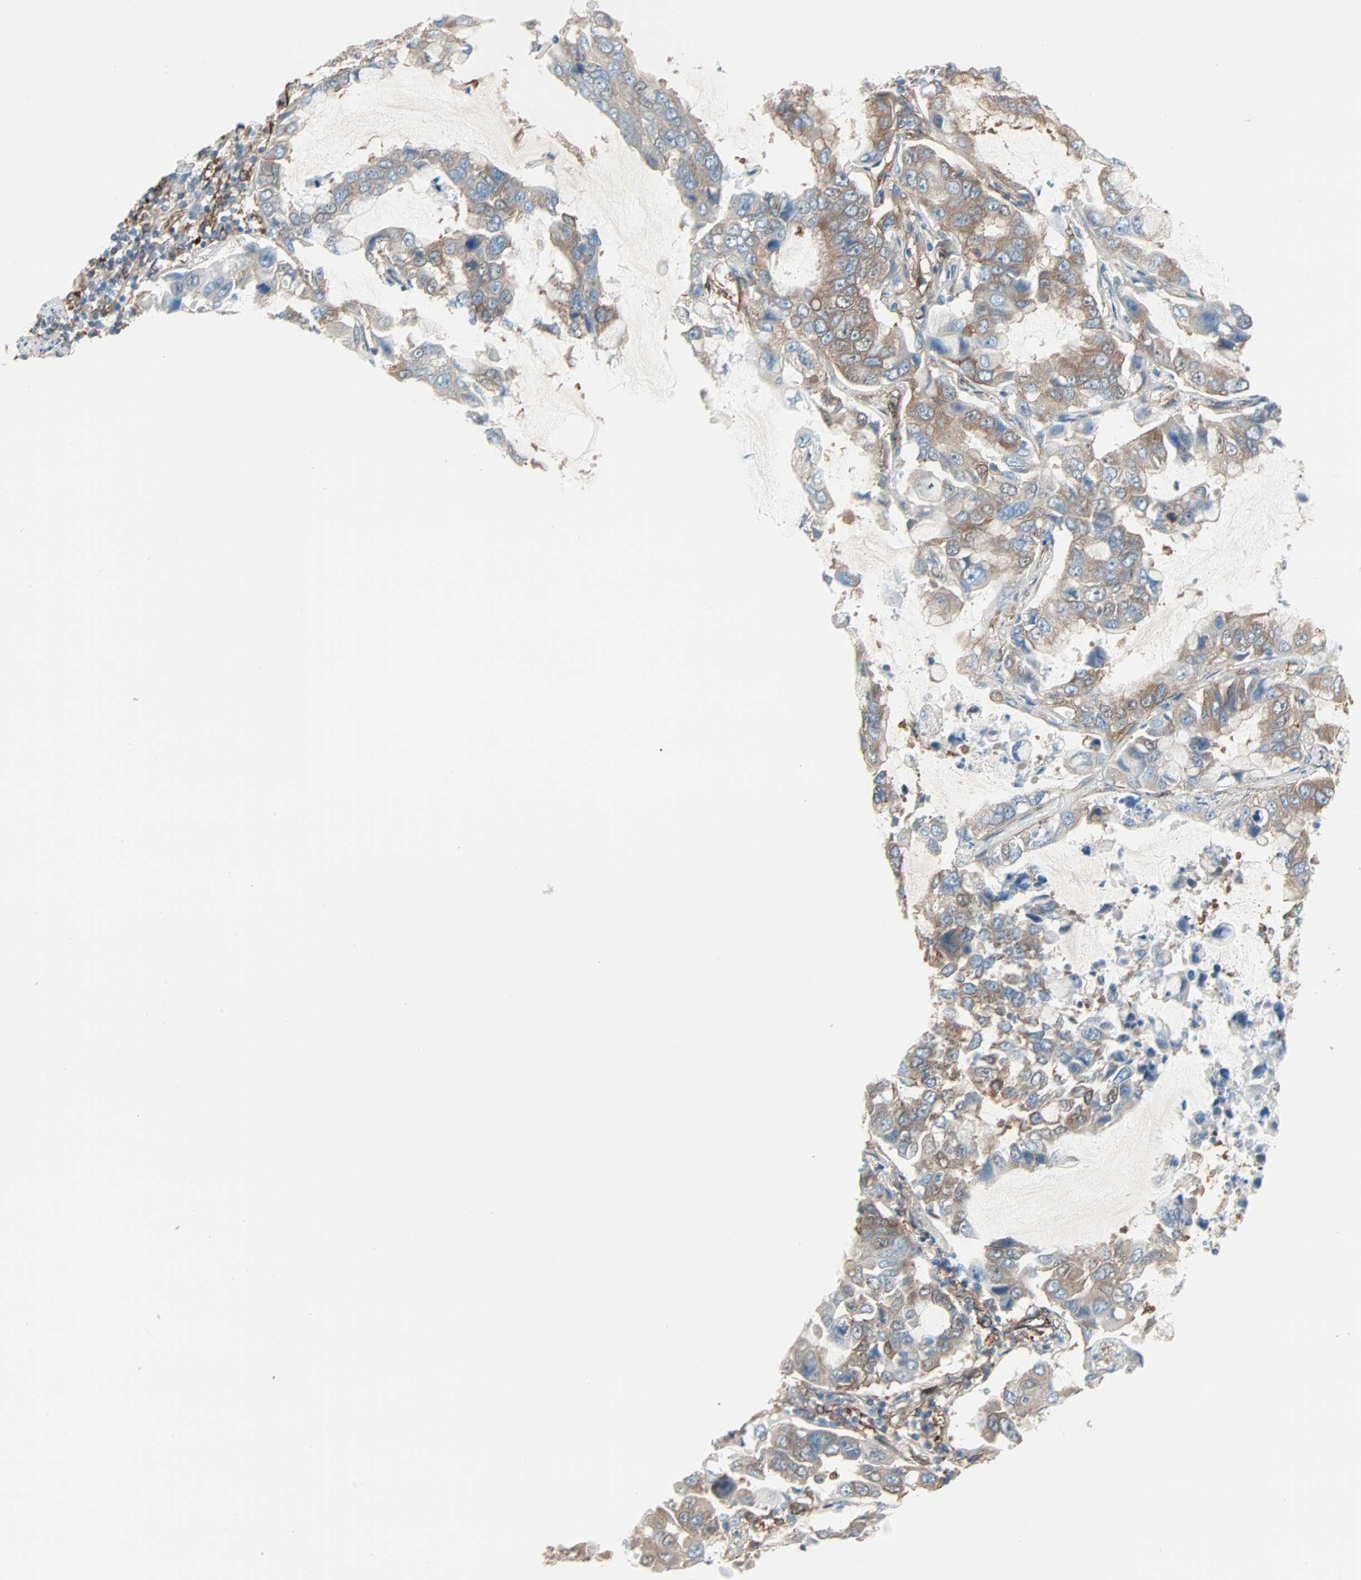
{"staining": {"intensity": "moderate", "quantity": "25%-75%", "location": "cytoplasmic/membranous"}, "tissue": "lung cancer", "cell_type": "Tumor cells", "image_type": "cancer", "snomed": [{"axis": "morphology", "description": "Adenocarcinoma, NOS"}, {"axis": "topography", "description": "Lung"}], "caption": "A brown stain shows moderate cytoplasmic/membranous staining of a protein in human lung adenocarcinoma tumor cells.", "gene": "EPB41L2", "patient": {"sex": "male", "age": 64}}